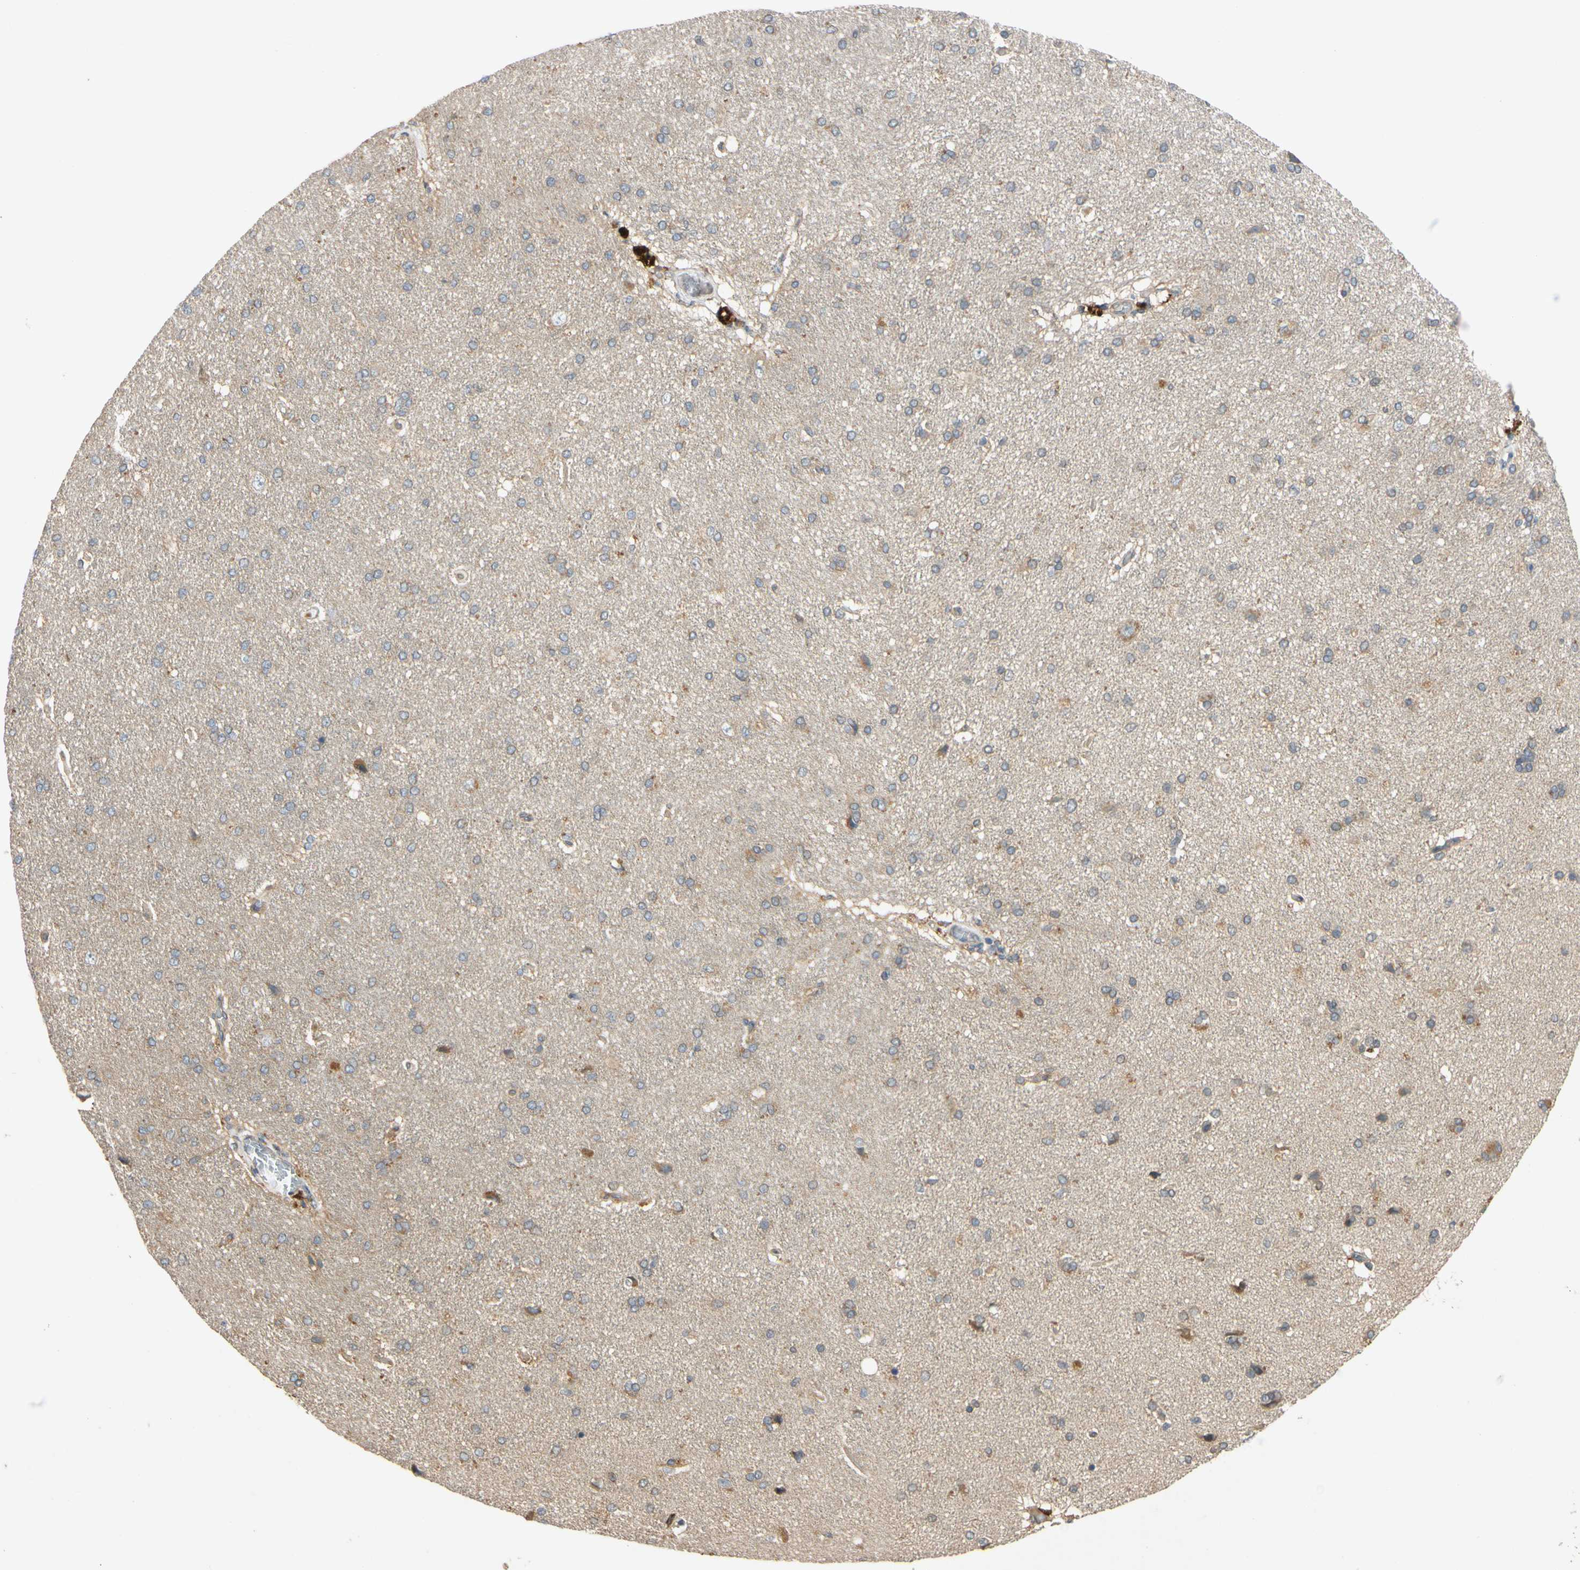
{"staining": {"intensity": "moderate", "quantity": "25%-75%", "location": "cytoplasmic/membranous"}, "tissue": "cerebral cortex", "cell_type": "Endothelial cells", "image_type": "normal", "snomed": [{"axis": "morphology", "description": "Normal tissue, NOS"}, {"axis": "topography", "description": "Cerebral cortex"}], "caption": "A histopathology image showing moderate cytoplasmic/membranous staining in approximately 25%-75% of endothelial cells in unremarkable cerebral cortex, as visualized by brown immunohistochemical staining.", "gene": "MBTPS2", "patient": {"sex": "male", "age": 62}}